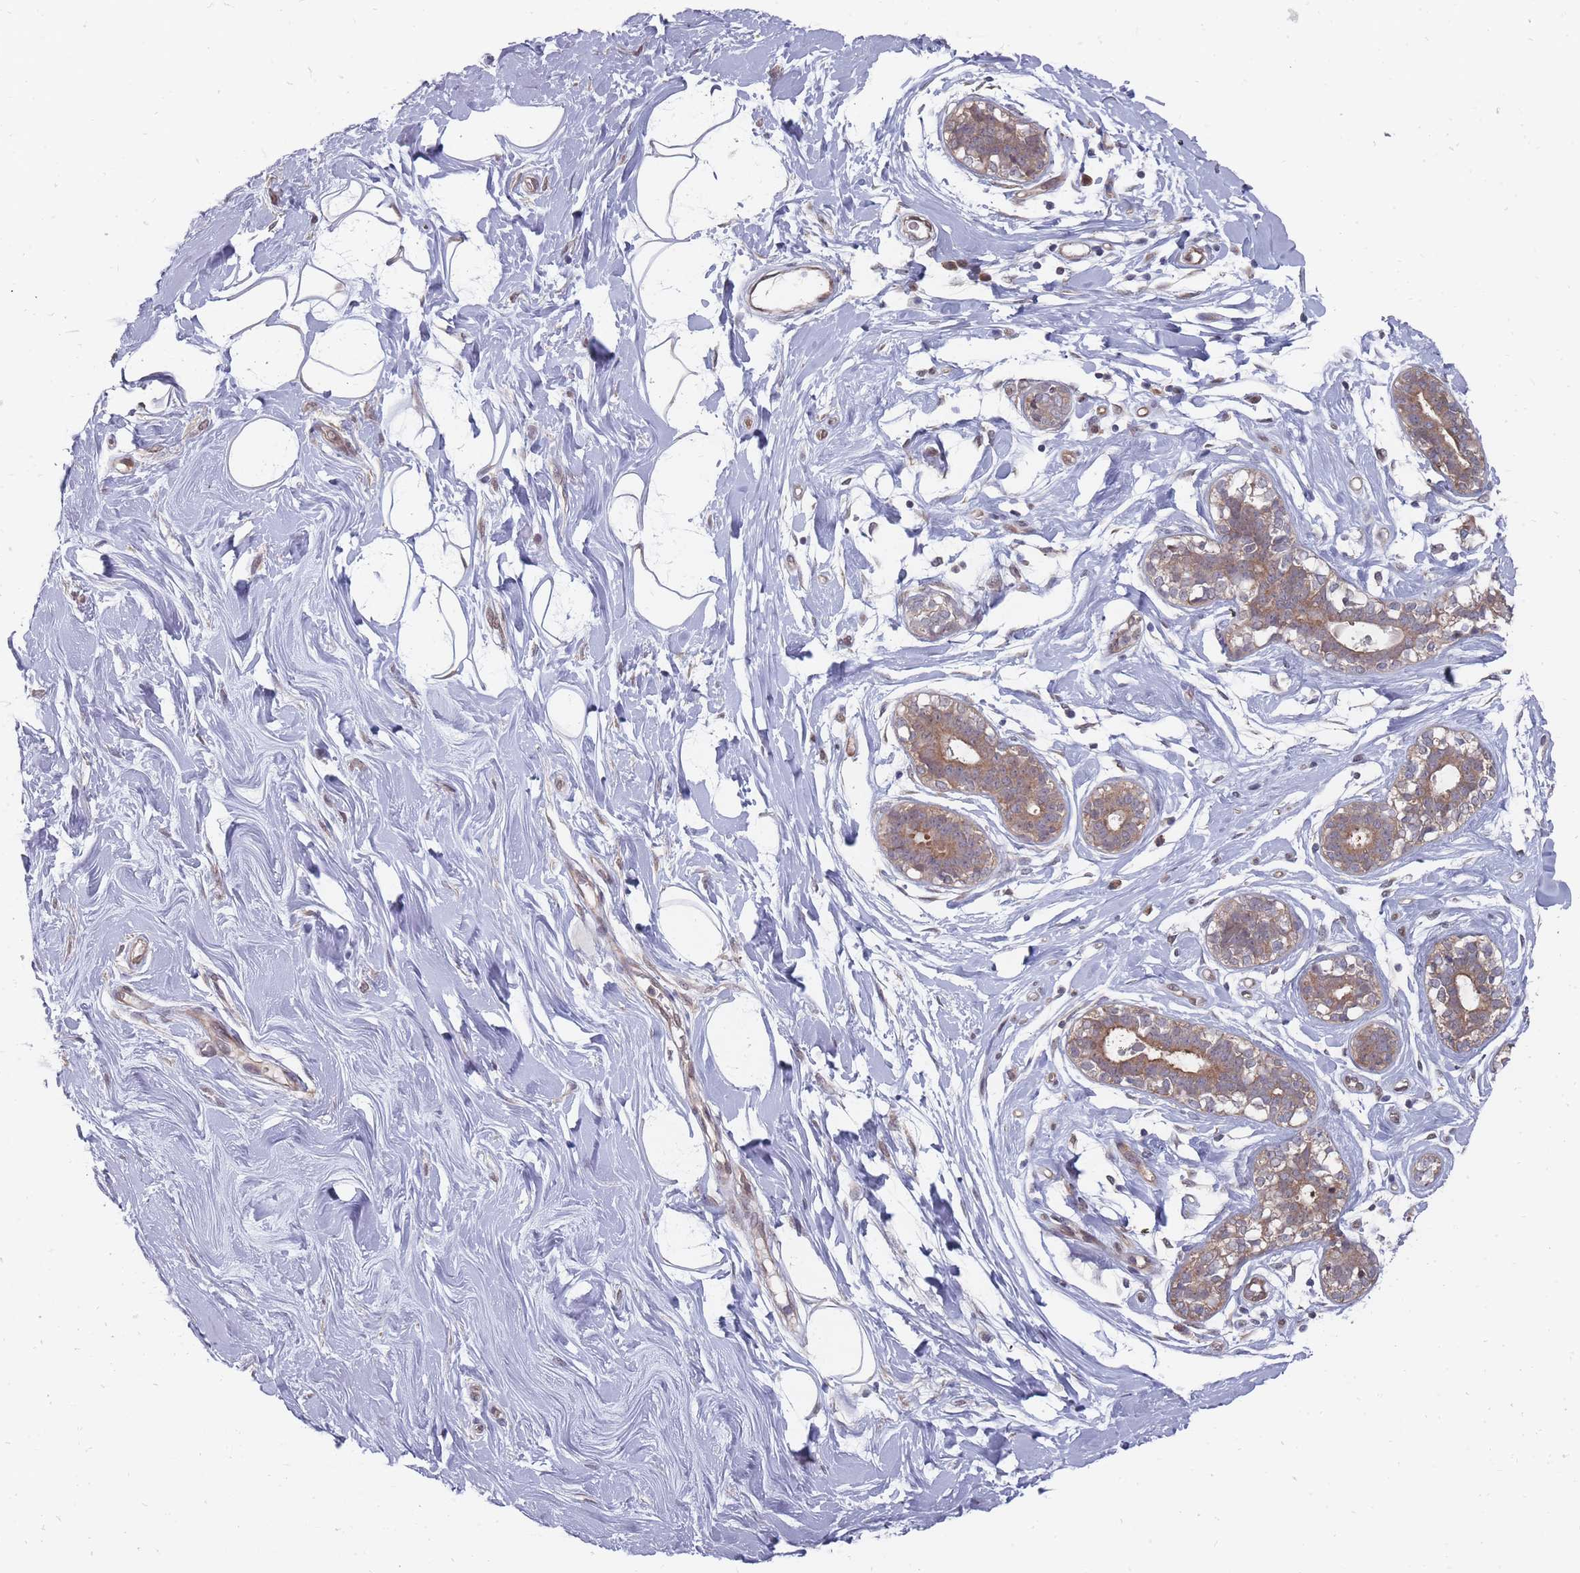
{"staining": {"intensity": "negative", "quantity": "none", "location": "none"}, "tissue": "adipose tissue", "cell_type": "Adipocytes", "image_type": "normal", "snomed": [{"axis": "morphology", "description": "Normal tissue, NOS"}, {"axis": "topography", "description": "Breast"}], "caption": "Immunohistochemistry micrograph of benign human adipose tissue stained for a protein (brown), which displays no positivity in adipocytes. (DAB immunohistochemistry (IHC) visualized using brightfield microscopy, high magnification).", "gene": "NKD1", "patient": {"sex": "female", "age": 26}}